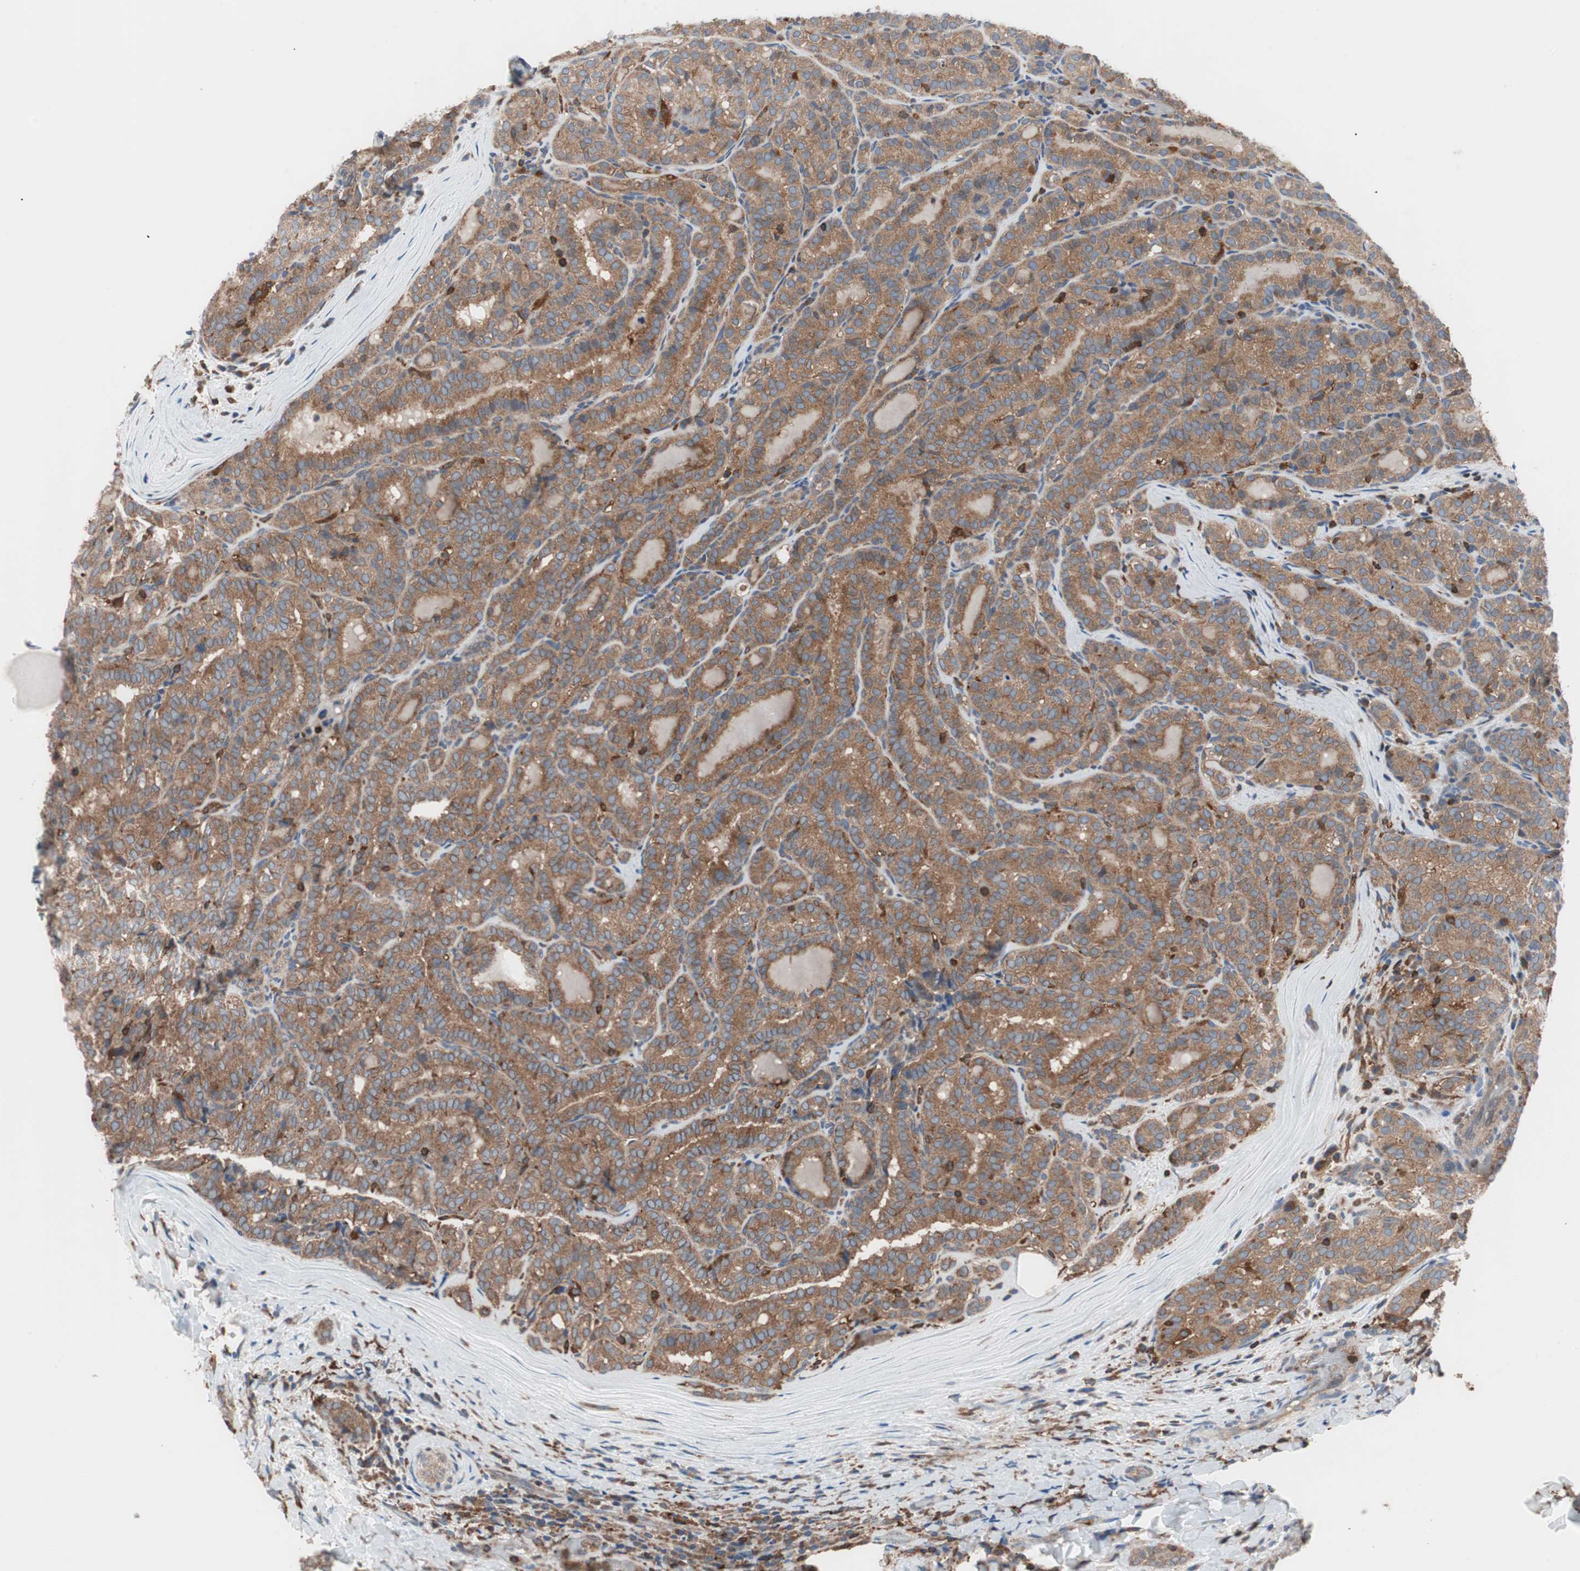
{"staining": {"intensity": "moderate", "quantity": ">75%", "location": "cytoplasmic/membranous"}, "tissue": "thyroid cancer", "cell_type": "Tumor cells", "image_type": "cancer", "snomed": [{"axis": "morphology", "description": "Normal tissue, NOS"}, {"axis": "morphology", "description": "Papillary adenocarcinoma, NOS"}, {"axis": "topography", "description": "Thyroid gland"}], "caption": "An image showing moderate cytoplasmic/membranous positivity in about >75% of tumor cells in thyroid papillary adenocarcinoma, as visualized by brown immunohistochemical staining.", "gene": "PIK3R1", "patient": {"sex": "female", "age": 30}}